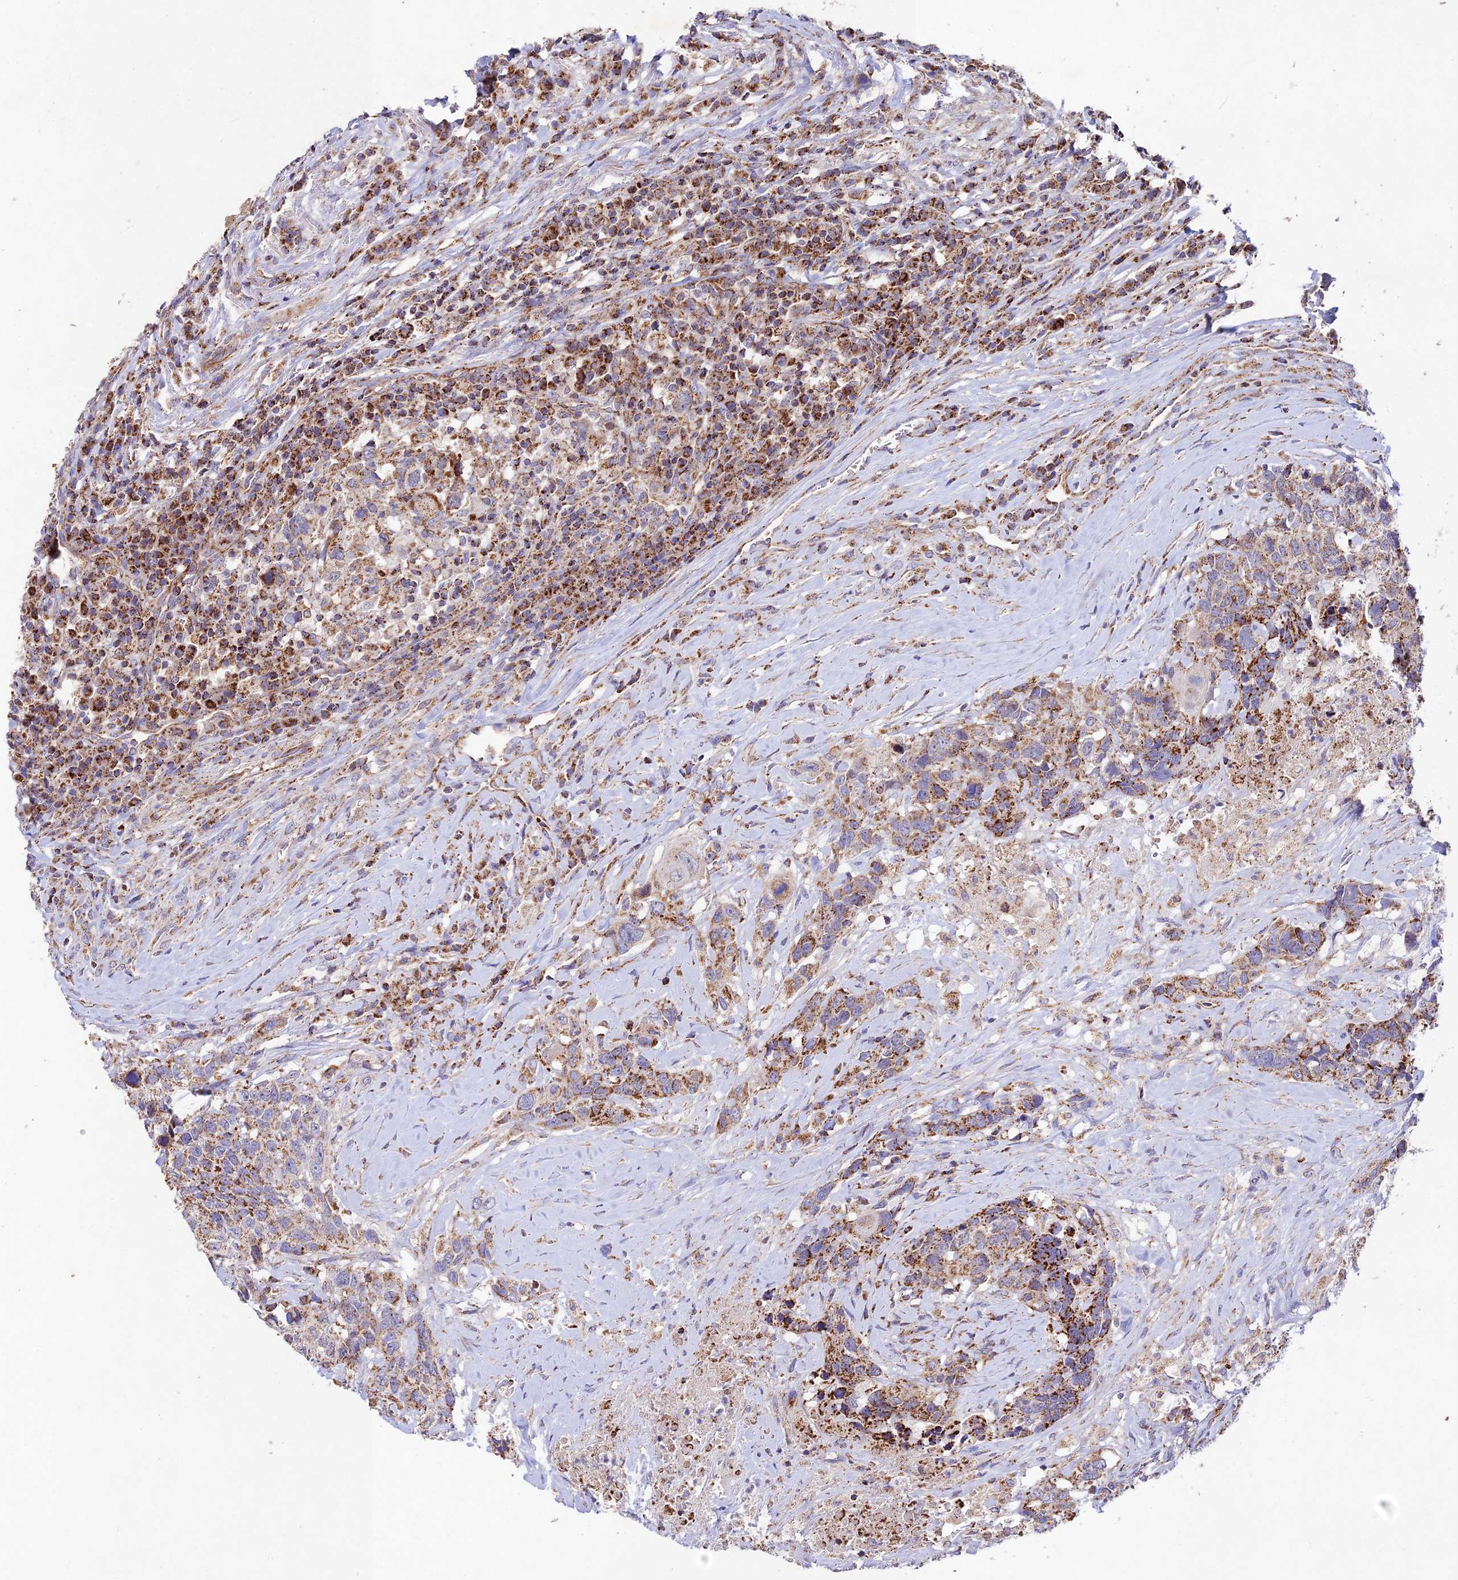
{"staining": {"intensity": "strong", "quantity": "25%-75%", "location": "cytoplasmic/membranous"}, "tissue": "head and neck cancer", "cell_type": "Tumor cells", "image_type": "cancer", "snomed": [{"axis": "morphology", "description": "Squamous cell carcinoma, NOS"}, {"axis": "topography", "description": "Head-Neck"}], "caption": "Protein expression analysis of human head and neck cancer reveals strong cytoplasmic/membranous expression in about 25%-75% of tumor cells.", "gene": "KHDC3L", "patient": {"sex": "male", "age": 66}}